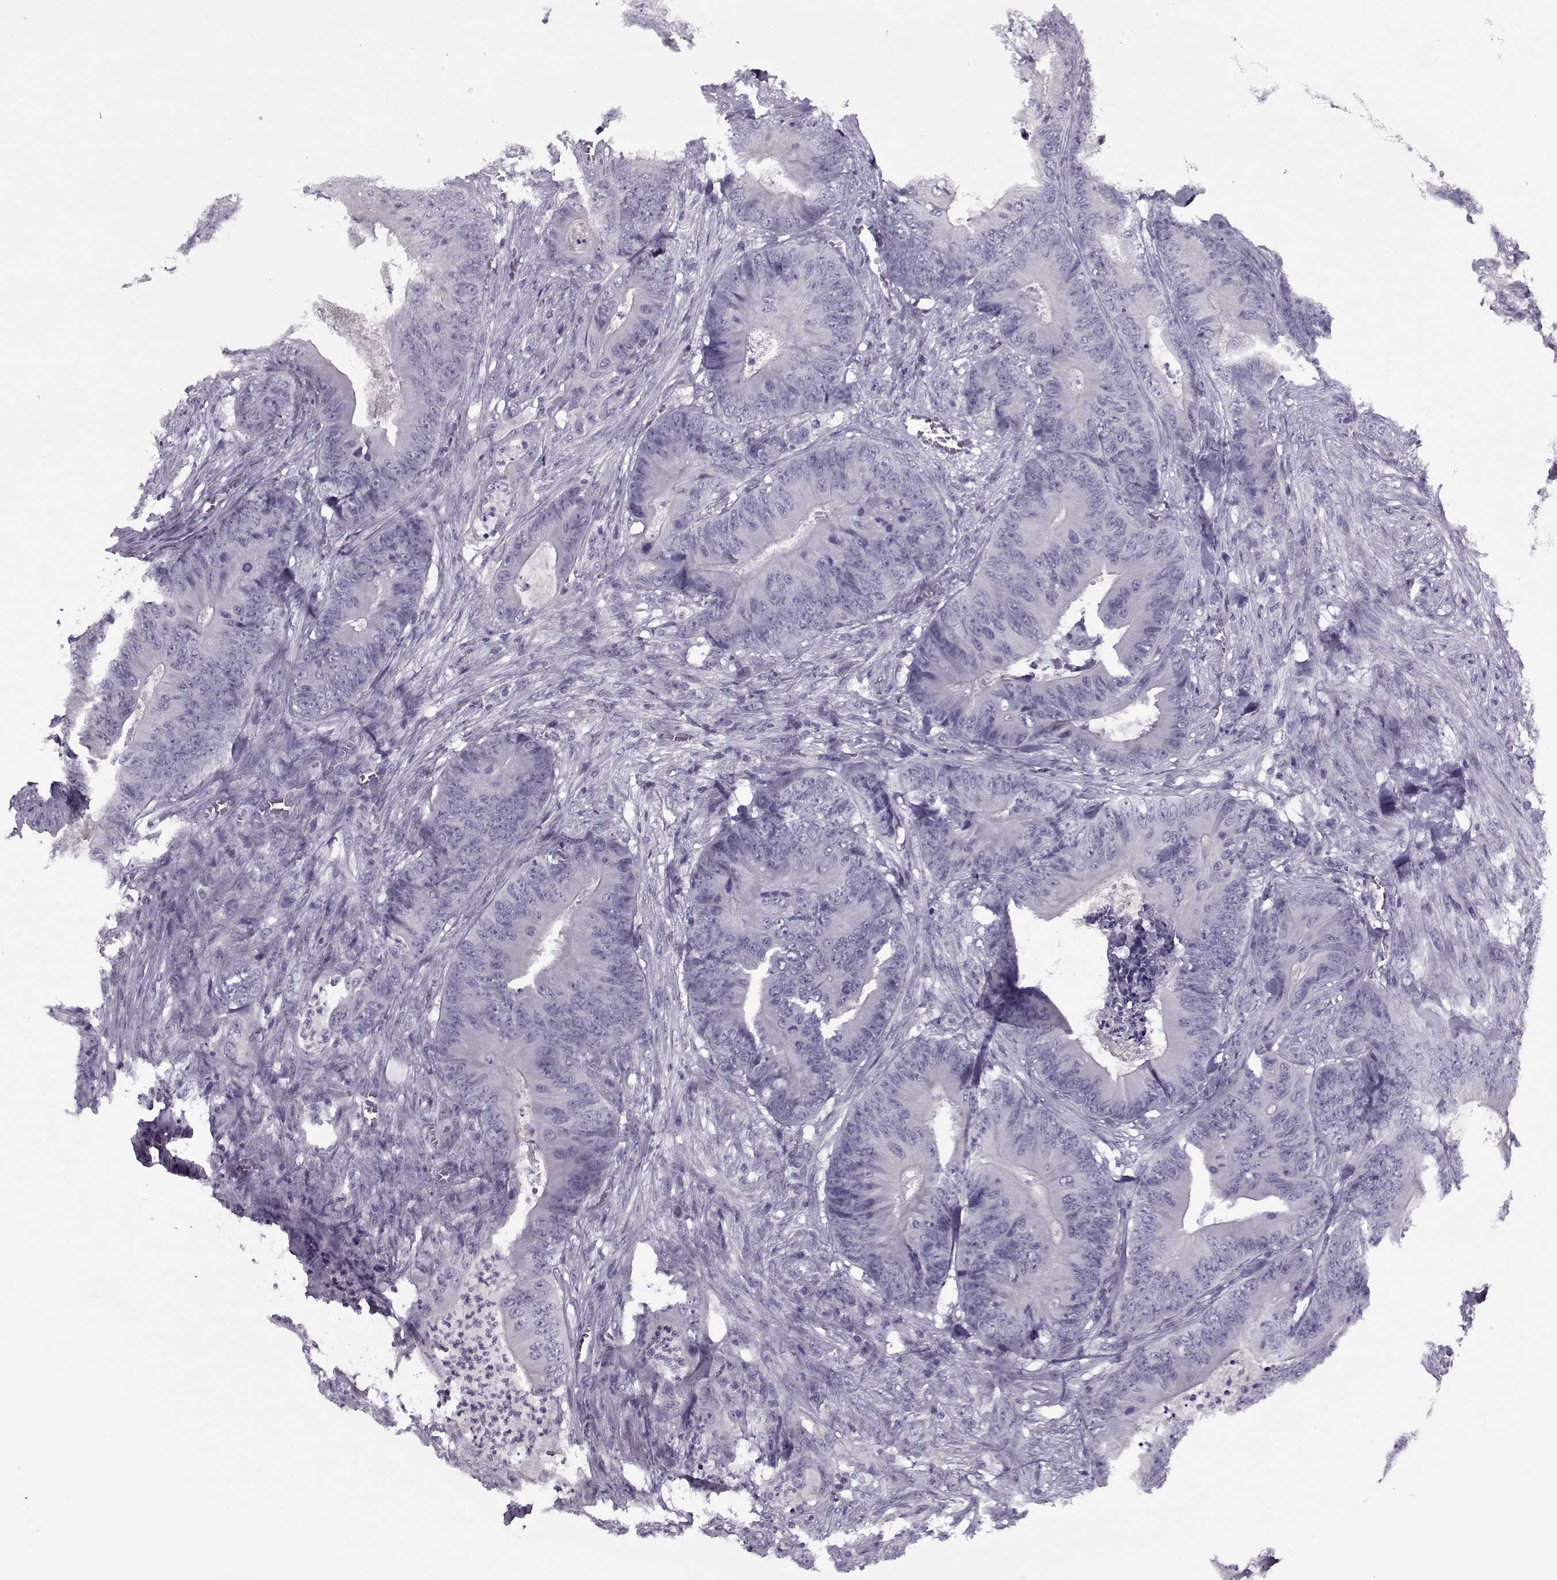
{"staining": {"intensity": "negative", "quantity": "none", "location": "none"}, "tissue": "colorectal cancer", "cell_type": "Tumor cells", "image_type": "cancer", "snomed": [{"axis": "morphology", "description": "Adenocarcinoma, NOS"}, {"axis": "topography", "description": "Colon"}], "caption": "Immunohistochemistry (IHC) histopathology image of adenocarcinoma (colorectal) stained for a protein (brown), which exhibits no staining in tumor cells.", "gene": "CIBAR1", "patient": {"sex": "male", "age": 84}}